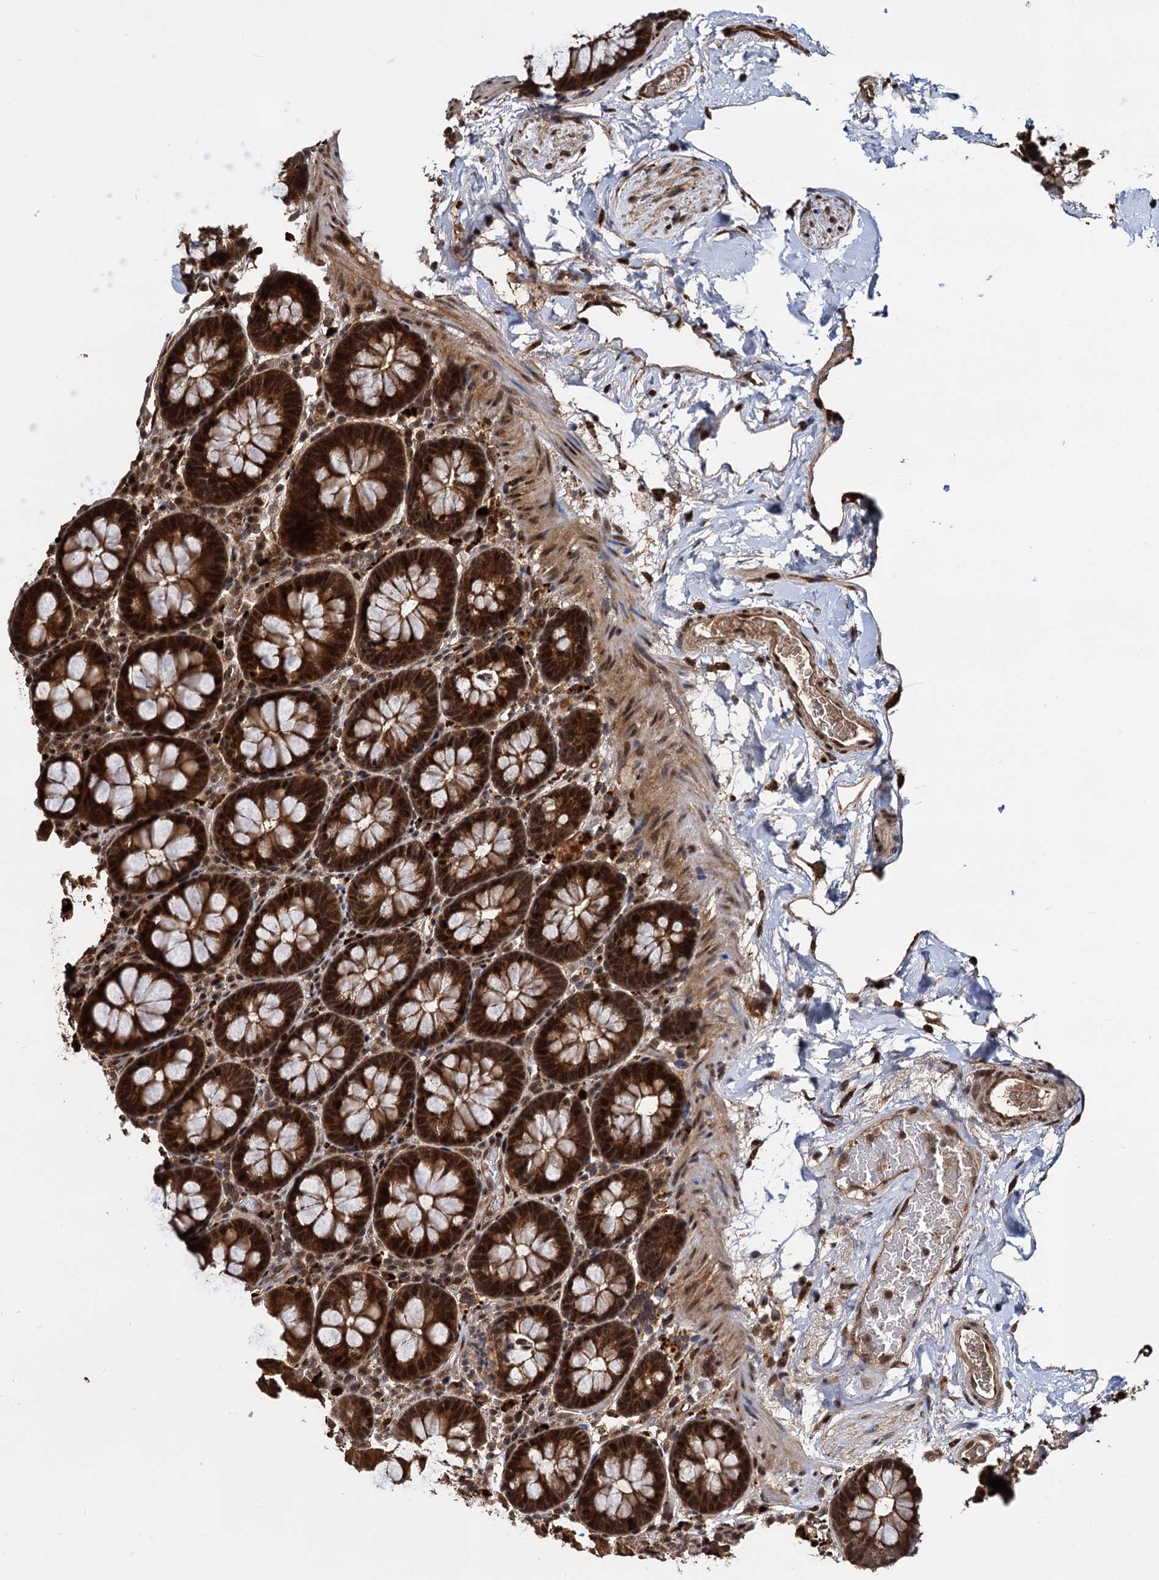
{"staining": {"intensity": "moderate", "quantity": ">75%", "location": "cytoplasmic/membranous,nuclear"}, "tissue": "colon", "cell_type": "Endothelial cells", "image_type": "normal", "snomed": [{"axis": "morphology", "description": "Normal tissue, NOS"}, {"axis": "topography", "description": "Colon"}], "caption": "A medium amount of moderate cytoplasmic/membranous,nuclear expression is seen in approximately >75% of endothelial cells in normal colon. (brown staining indicates protein expression, while blue staining denotes nuclei).", "gene": "CEP192", "patient": {"sex": "male", "age": 75}}